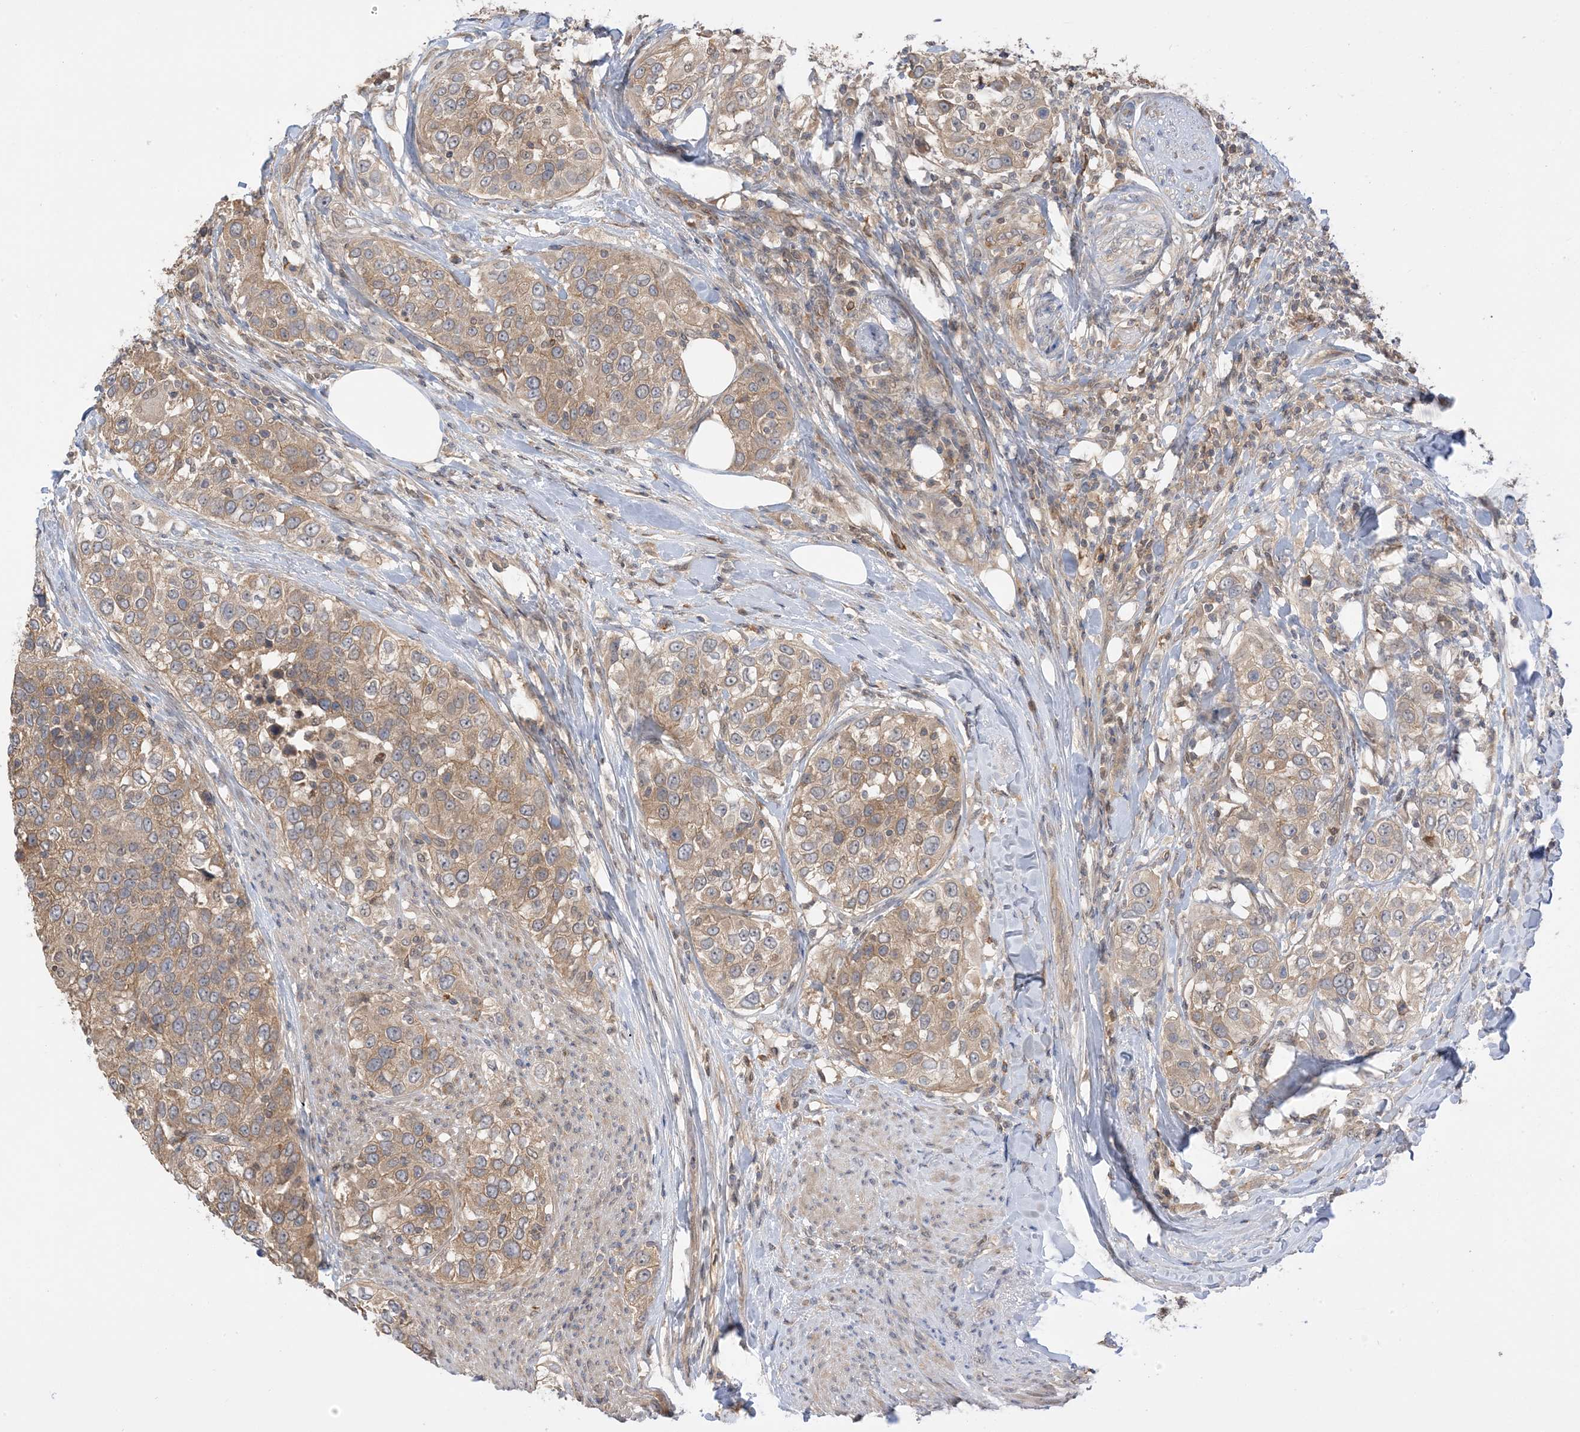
{"staining": {"intensity": "moderate", "quantity": ">75%", "location": "cytoplasmic/membranous"}, "tissue": "urothelial cancer", "cell_type": "Tumor cells", "image_type": "cancer", "snomed": [{"axis": "morphology", "description": "Urothelial carcinoma, High grade"}, {"axis": "topography", "description": "Urinary bladder"}], "caption": "IHC staining of high-grade urothelial carcinoma, which exhibits medium levels of moderate cytoplasmic/membranous staining in about >75% of tumor cells indicating moderate cytoplasmic/membranous protein expression. The staining was performed using DAB (3,3'-diaminobenzidine) (brown) for protein detection and nuclei were counterstained in hematoxylin (blue).", "gene": "WDR26", "patient": {"sex": "female", "age": 80}}